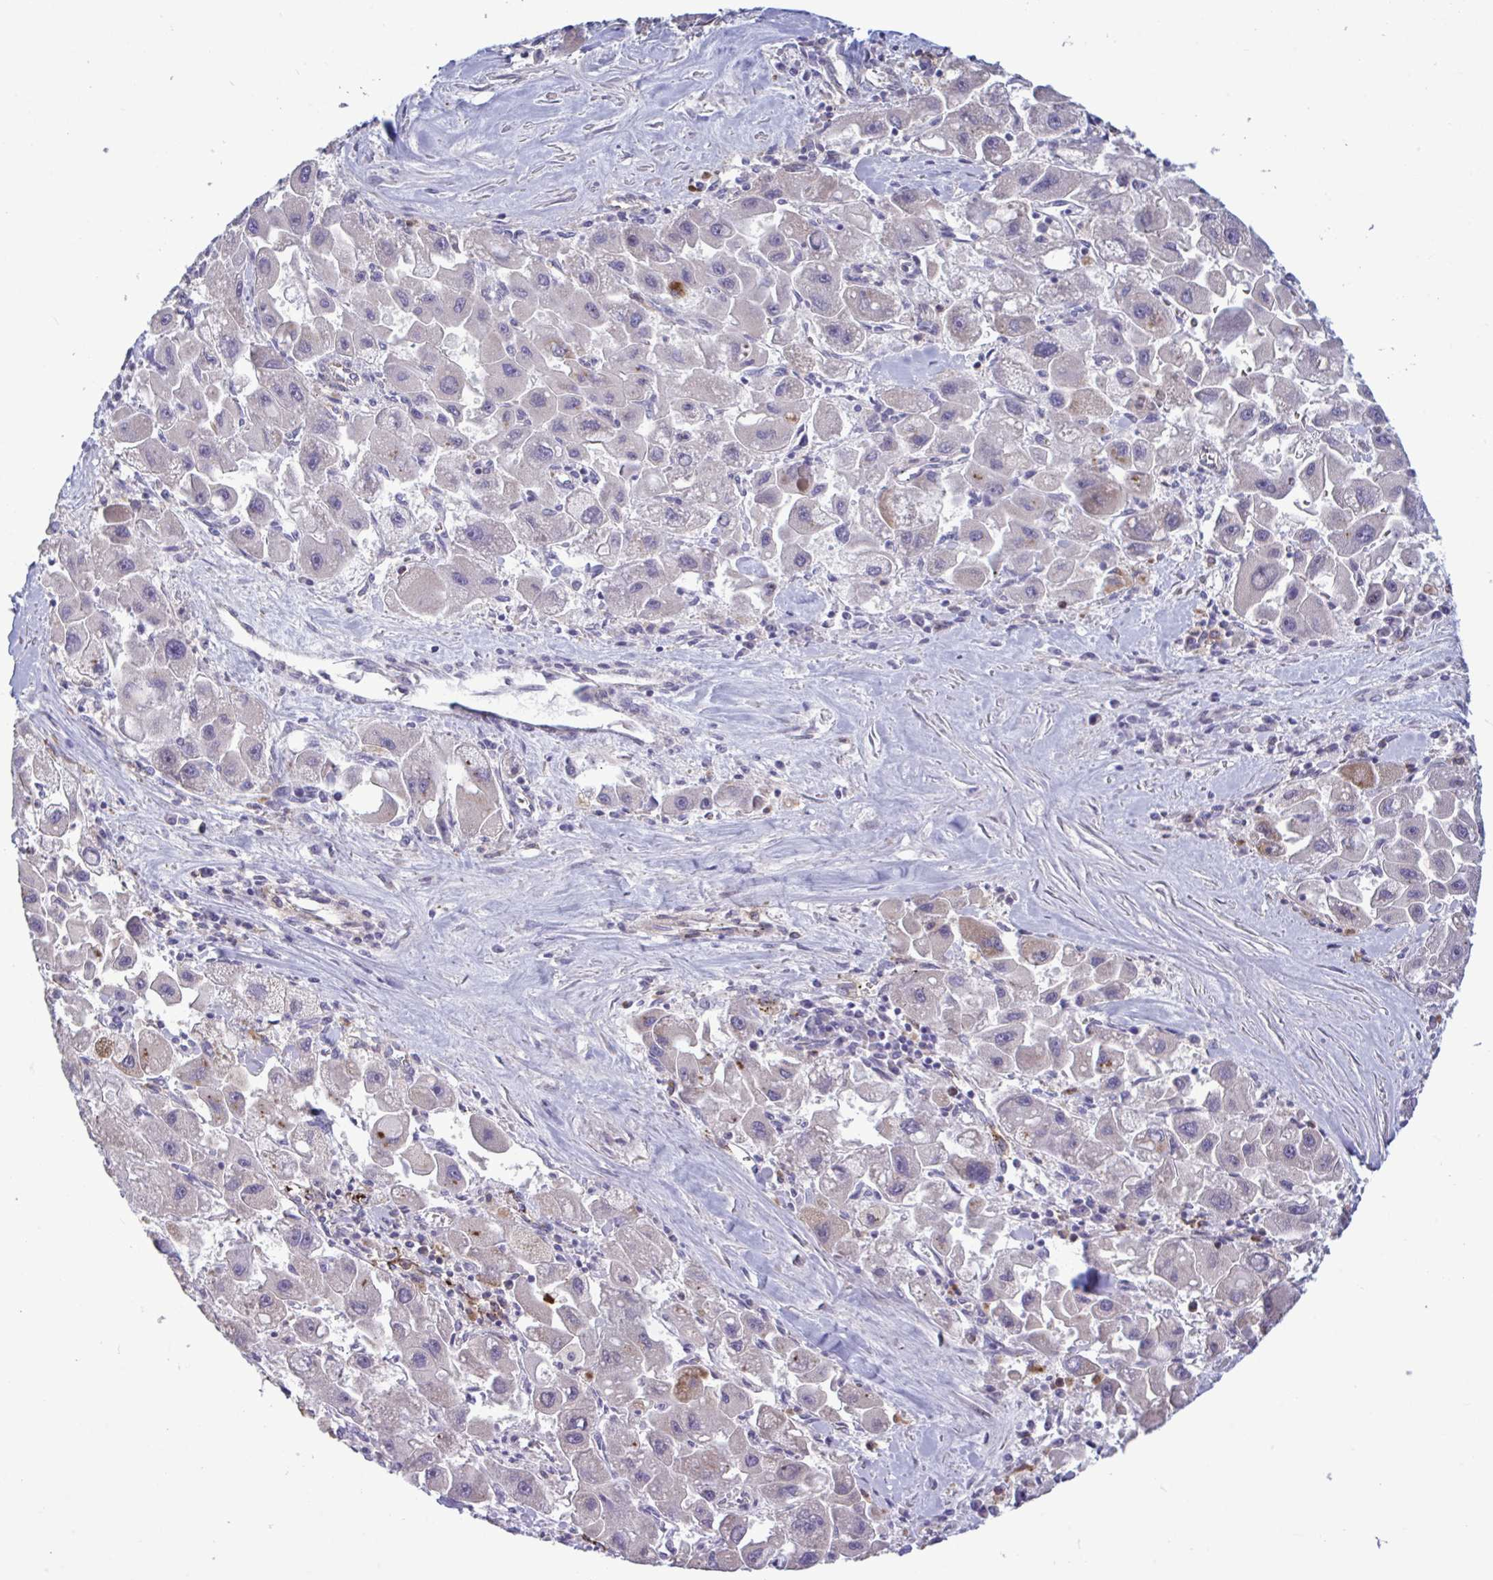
{"staining": {"intensity": "moderate", "quantity": "<25%", "location": "cytoplasmic/membranous"}, "tissue": "liver cancer", "cell_type": "Tumor cells", "image_type": "cancer", "snomed": [{"axis": "morphology", "description": "Carcinoma, Hepatocellular, NOS"}, {"axis": "topography", "description": "Liver"}], "caption": "This is an image of immunohistochemistry (IHC) staining of liver cancer, which shows moderate positivity in the cytoplasmic/membranous of tumor cells.", "gene": "CD101", "patient": {"sex": "male", "age": 24}}